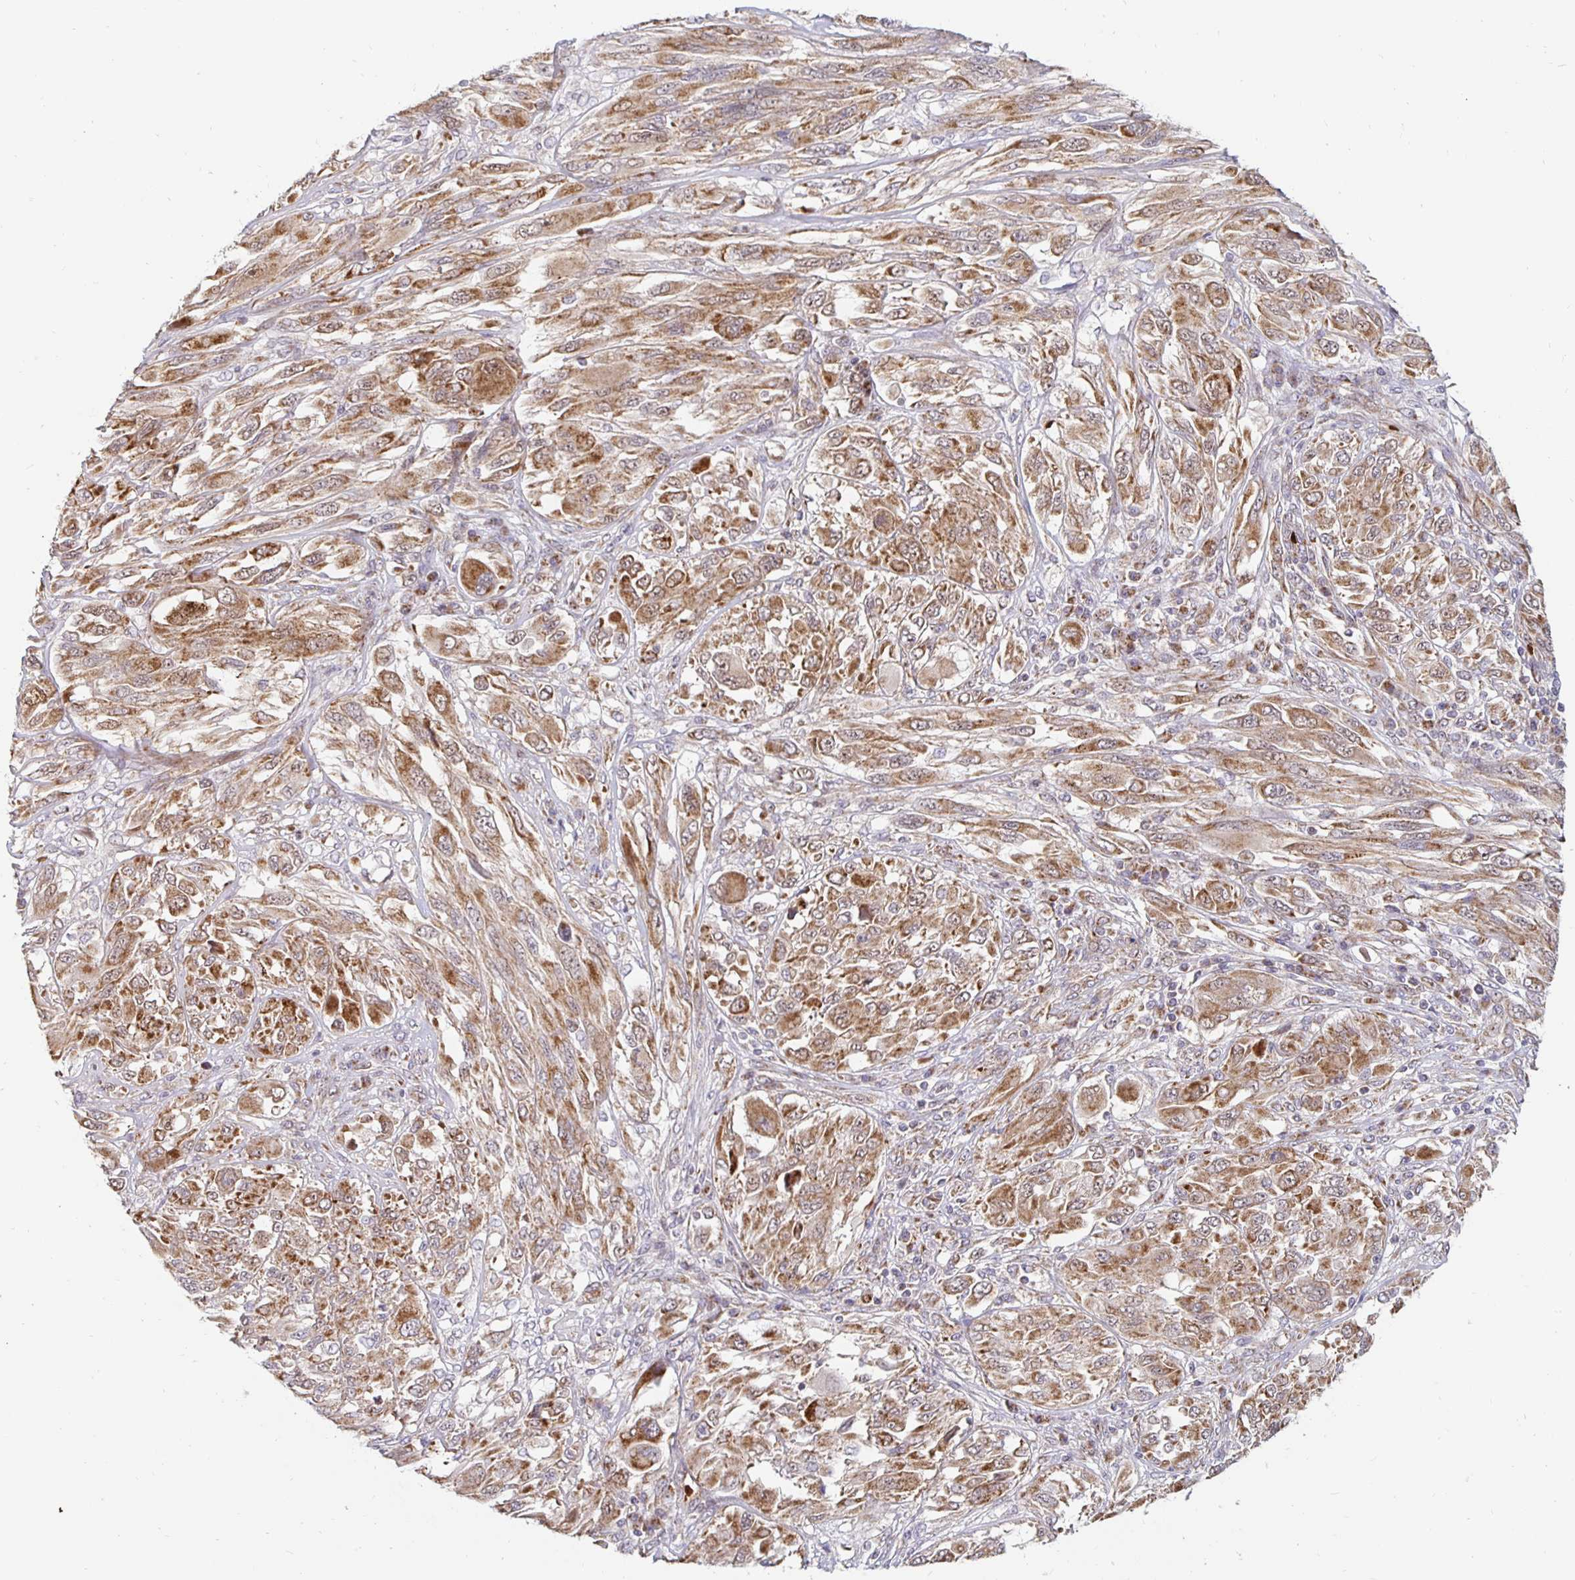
{"staining": {"intensity": "moderate", "quantity": ">75%", "location": "cytoplasmic/membranous"}, "tissue": "melanoma", "cell_type": "Tumor cells", "image_type": "cancer", "snomed": [{"axis": "morphology", "description": "Malignant melanoma, NOS"}, {"axis": "topography", "description": "Skin"}], "caption": "There is medium levels of moderate cytoplasmic/membranous staining in tumor cells of malignant melanoma, as demonstrated by immunohistochemical staining (brown color).", "gene": "MRPL28", "patient": {"sex": "female", "age": 91}}